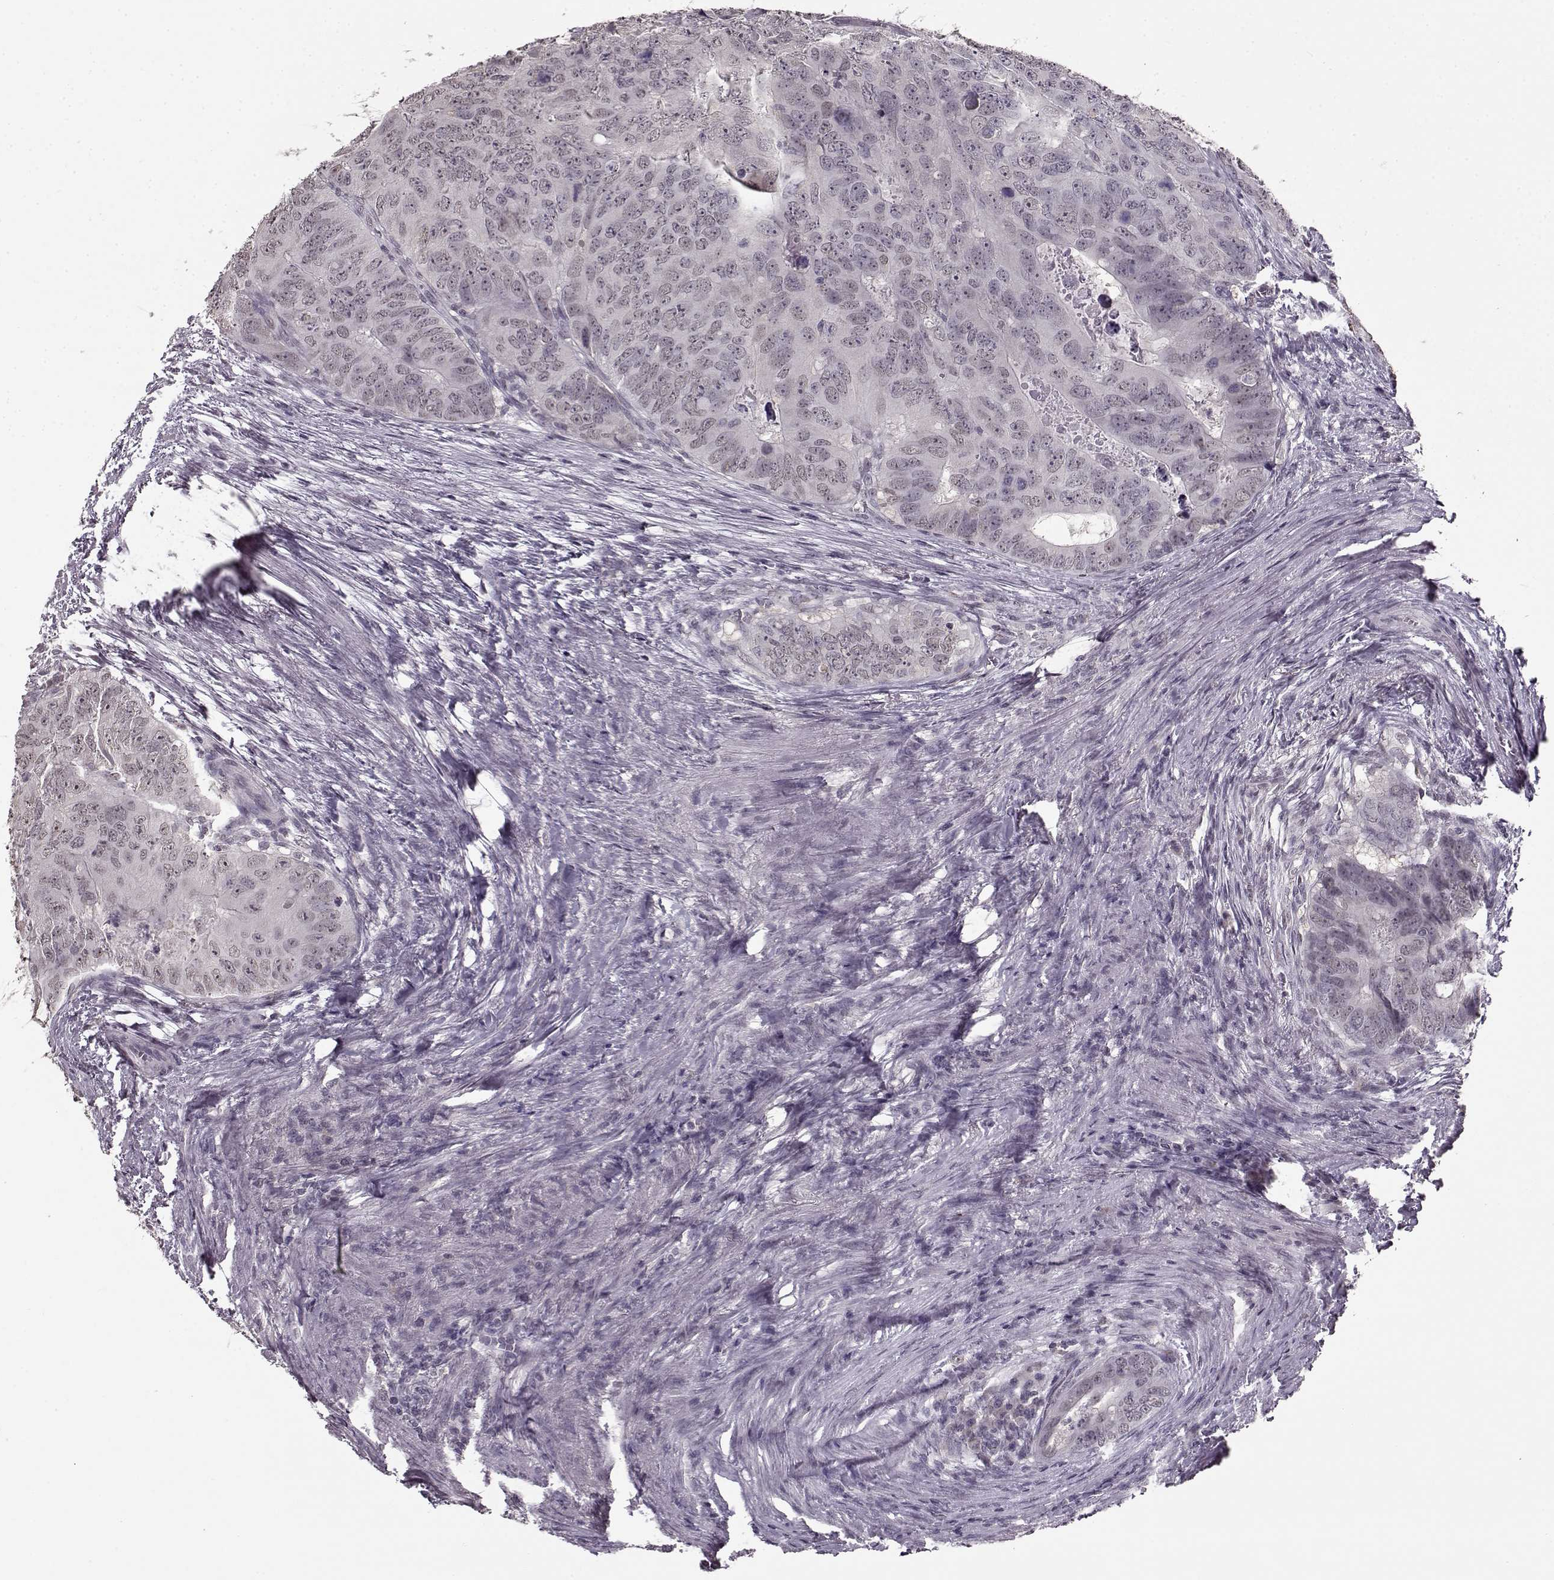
{"staining": {"intensity": "weak", "quantity": "<25%", "location": "nuclear"}, "tissue": "colorectal cancer", "cell_type": "Tumor cells", "image_type": "cancer", "snomed": [{"axis": "morphology", "description": "Adenocarcinoma, NOS"}, {"axis": "topography", "description": "Colon"}], "caption": "Immunohistochemical staining of colorectal cancer (adenocarcinoma) exhibits no significant positivity in tumor cells.", "gene": "RP1L1", "patient": {"sex": "male", "age": 79}}